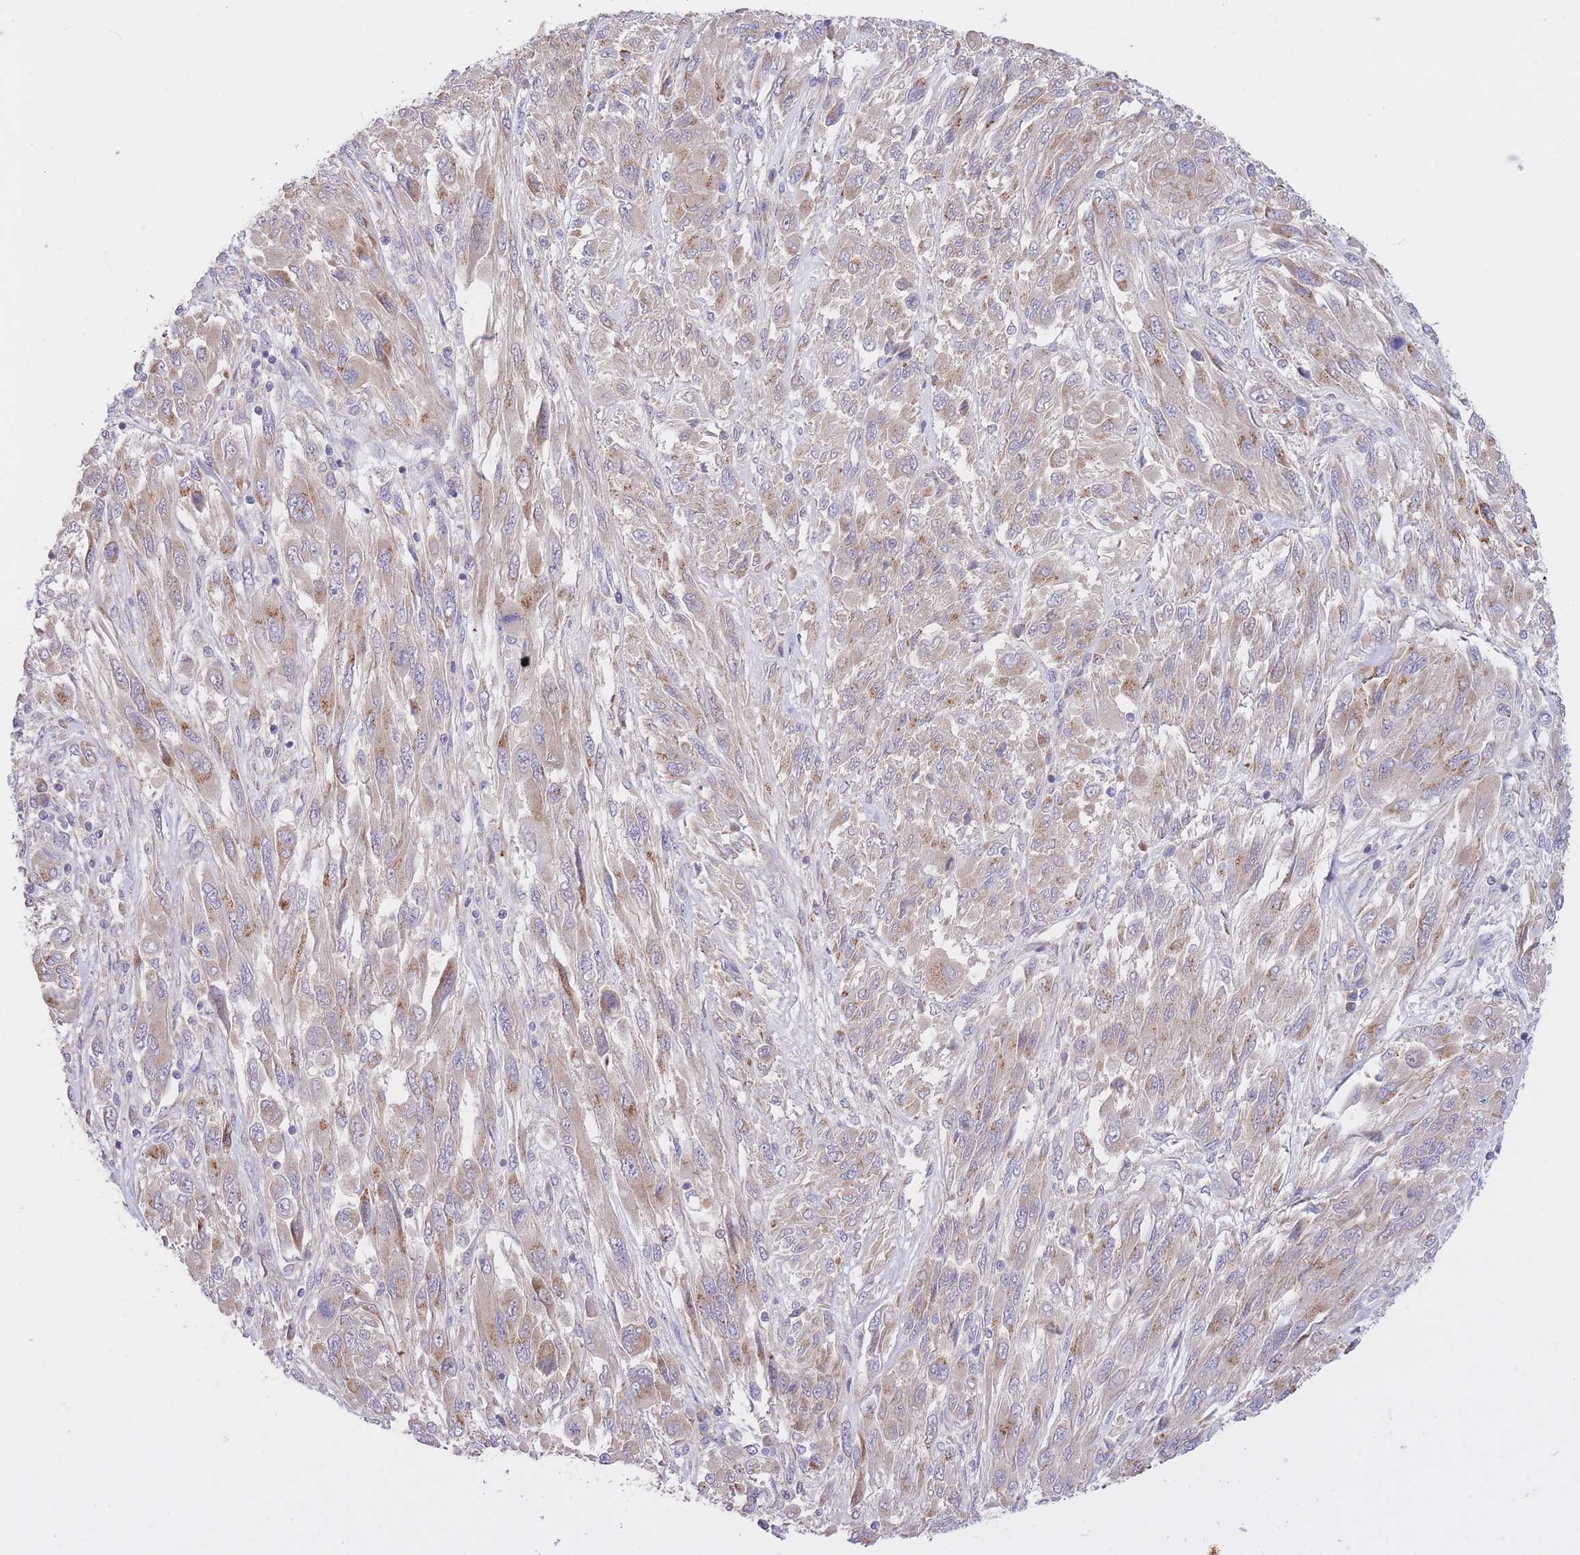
{"staining": {"intensity": "weak", "quantity": "25%-75%", "location": "cytoplasmic/membranous"}, "tissue": "melanoma", "cell_type": "Tumor cells", "image_type": "cancer", "snomed": [{"axis": "morphology", "description": "Malignant melanoma, NOS"}, {"axis": "topography", "description": "Skin"}], "caption": "Immunohistochemical staining of melanoma demonstrates weak cytoplasmic/membranous protein expression in approximately 25%-75% of tumor cells.", "gene": "CHAC1", "patient": {"sex": "female", "age": 91}}